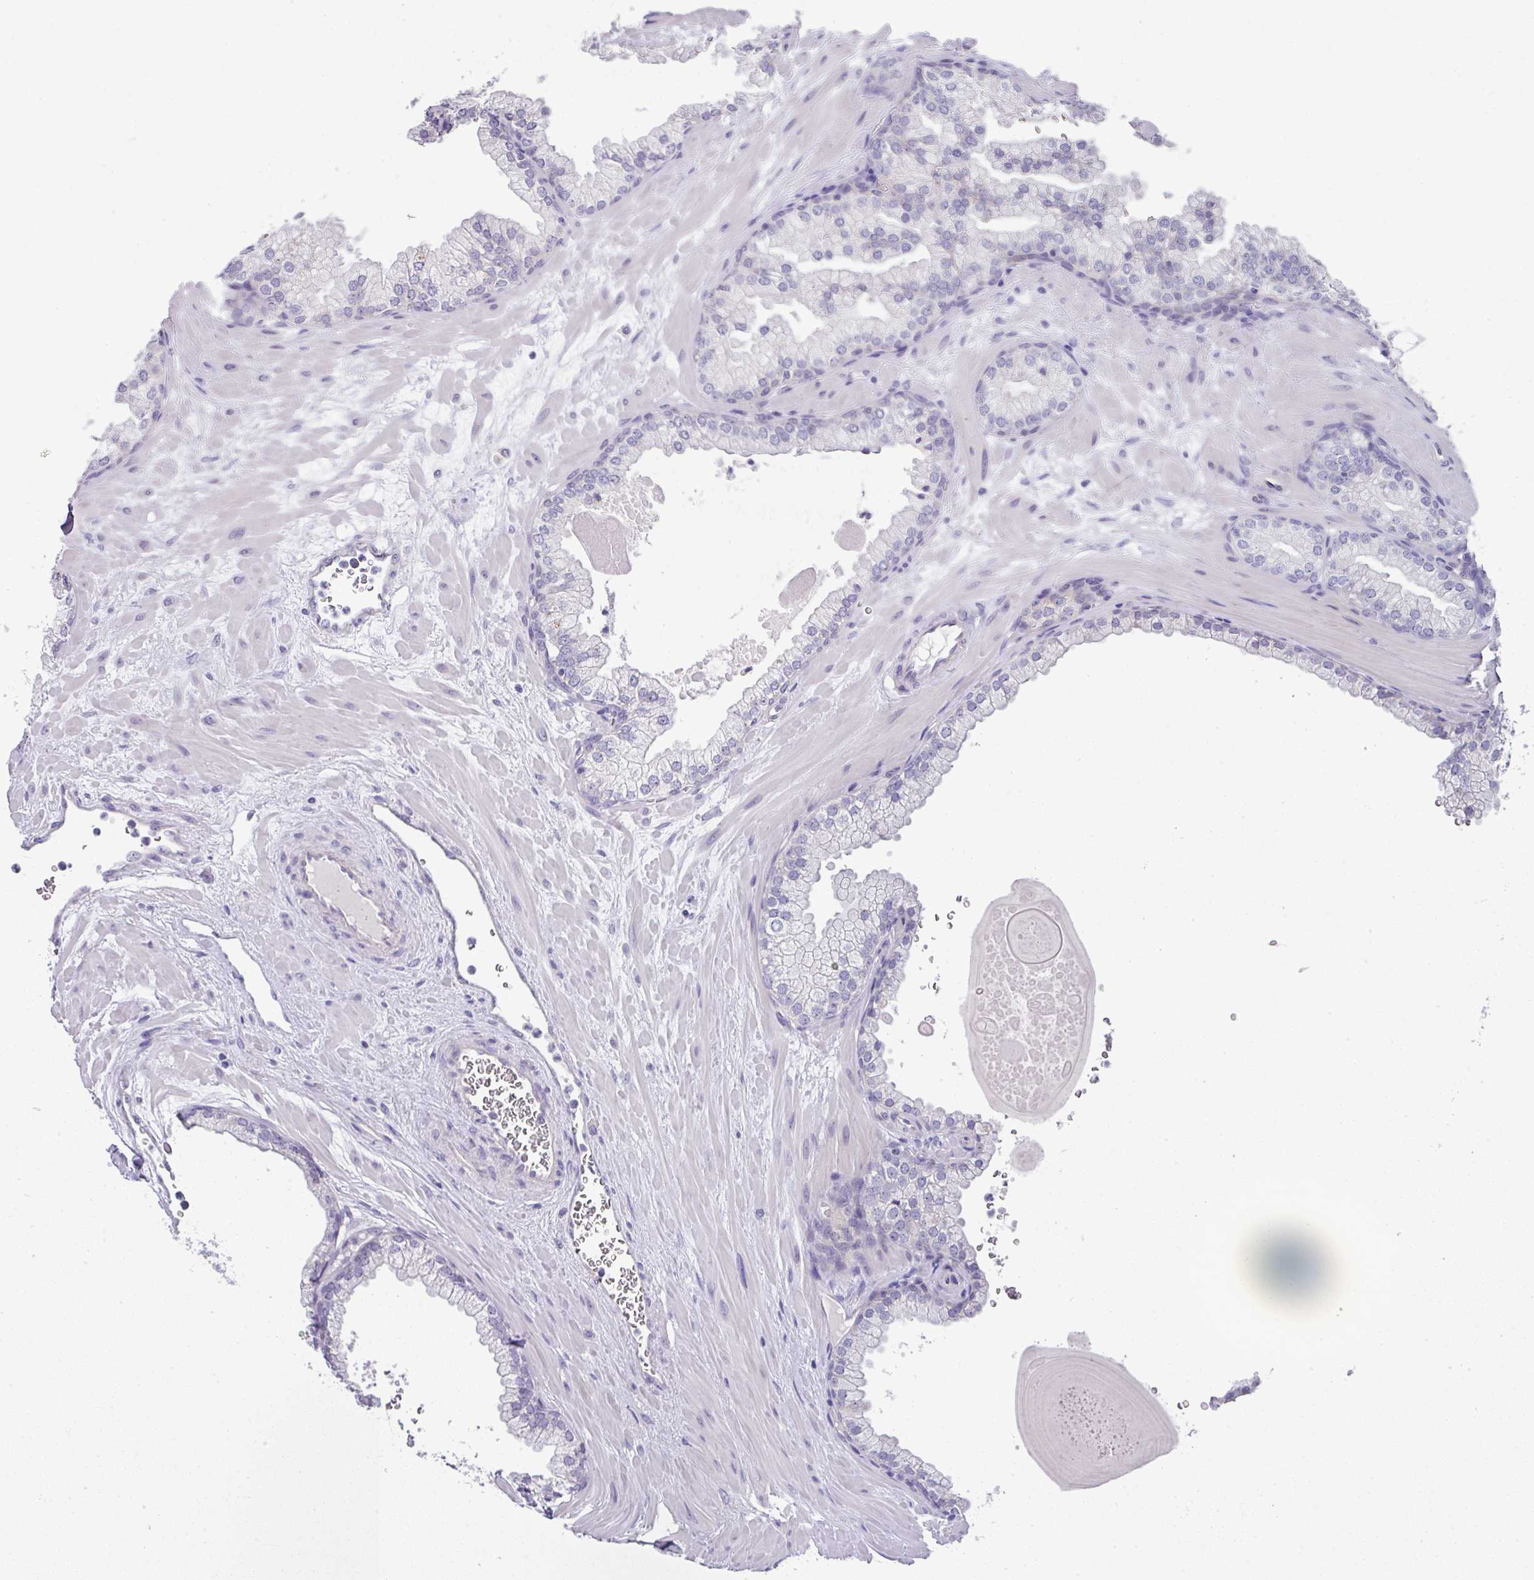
{"staining": {"intensity": "negative", "quantity": "none", "location": "none"}, "tissue": "prostate", "cell_type": "Glandular cells", "image_type": "normal", "snomed": [{"axis": "morphology", "description": "Normal tissue, NOS"}, {"axis": "topography", "description": "Prostate"}, {"axis": "topography", "description": "Peripheral nerve tissue"}], "caption": "Immunohistochemical staining of normal human prostate reveals no significant positivity in glandular cells. Nuclei are stained in blue.", "gene": "GCG", "patient": {"sex": "male", "age": 61}}